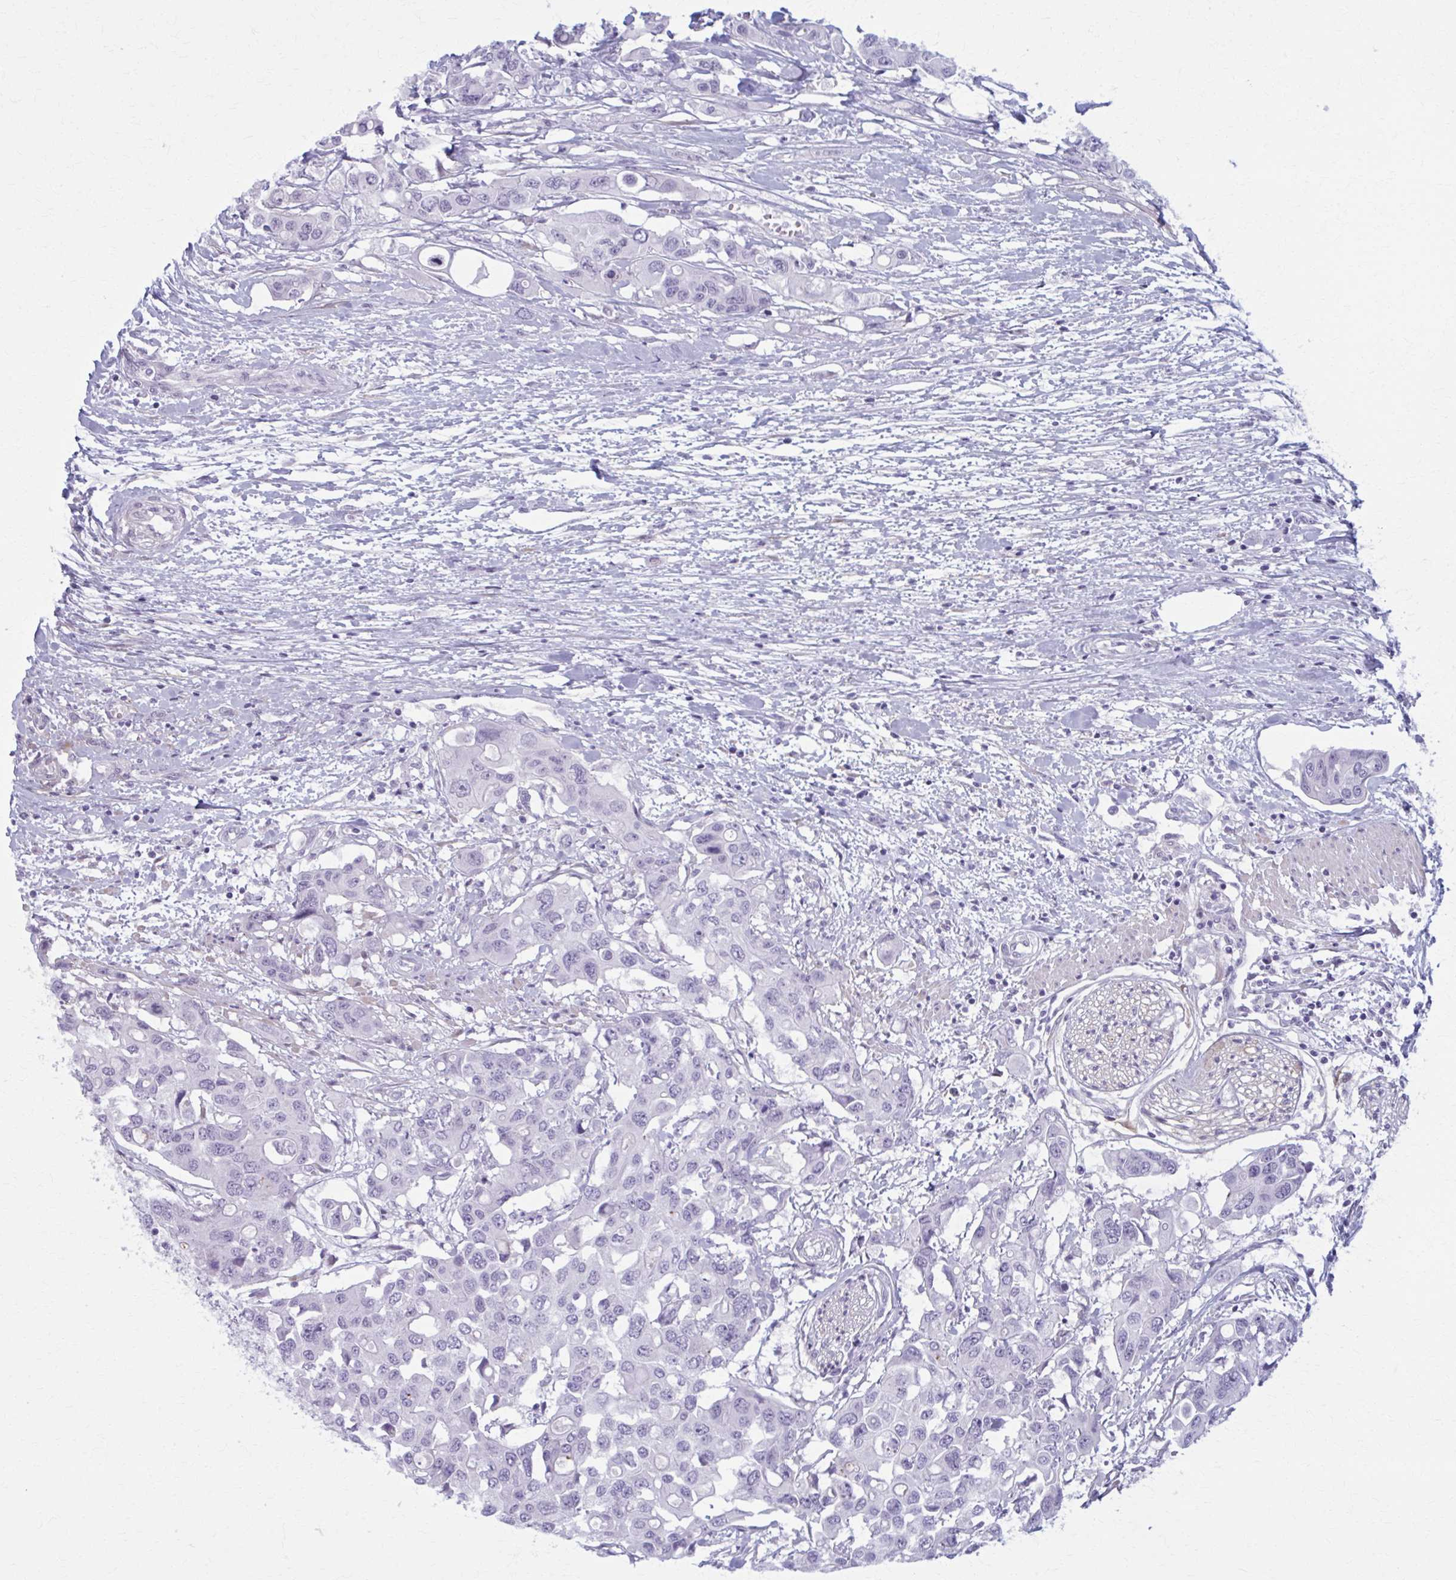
{"staining": {"intensity": "negative", "quantity": "none", "location": "none"}, "tissue": "colorectal cancer", "cell_type": "Tumor cells", "image_type": "cancer", "snomed": [{"axis": "morphology", "description": "Adenocarcinoma, NOS"}, {"axis": "topography", "description": "Colon"}], "caption": "This is an immunohistochemistry (IHC) photomicrograph of human colorectal adenocarcinoma. There is no staining in tumor cells.", "gene": "NUMBL", "patient": {"sex": "male", "age": 77}}